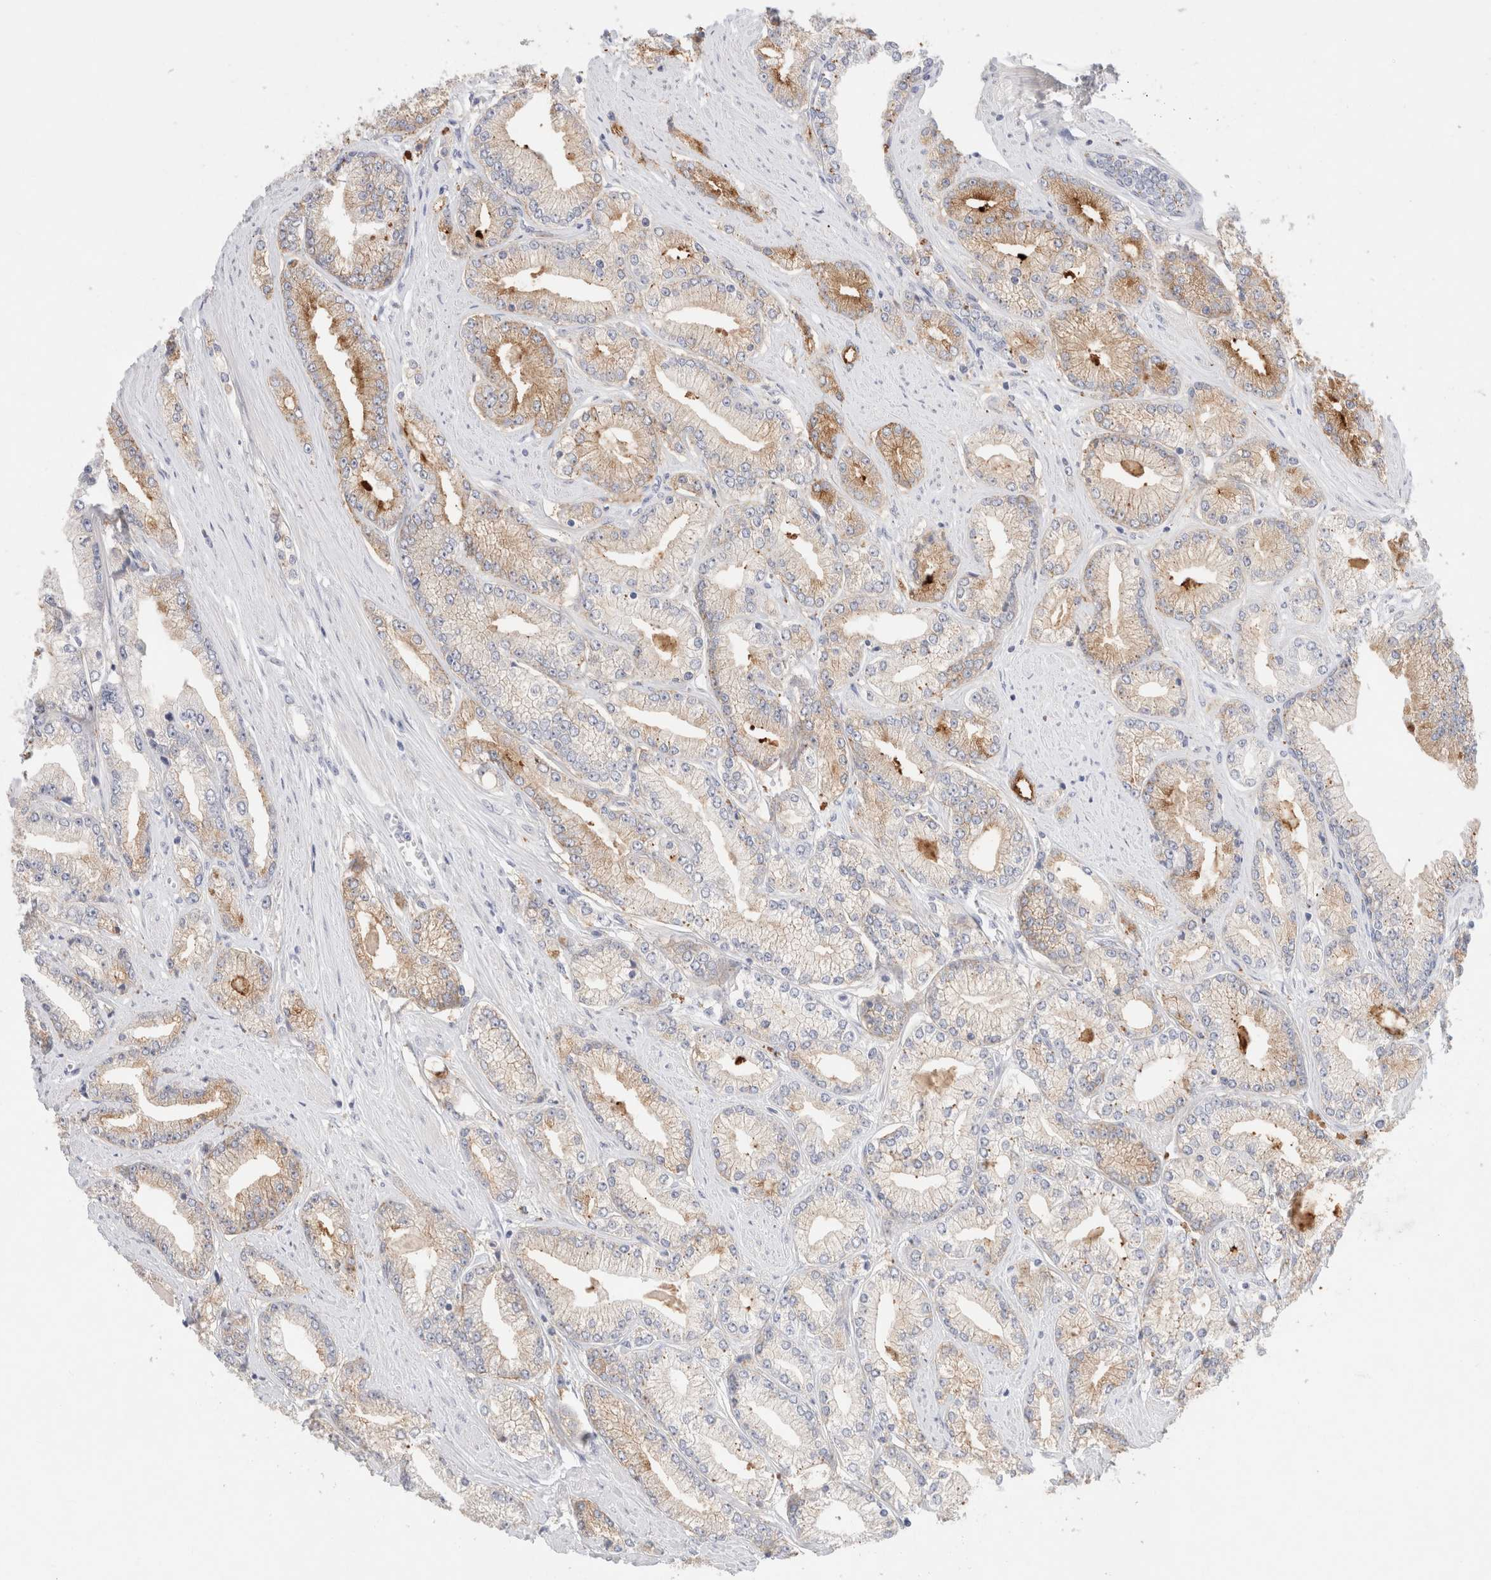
{"staining": {"intensity": "moderate", "quantity": "25%-75%", "location": "cytoplasmic/membranous"}, "tissue": "prostate cancer", "cell_type": "Tumor cells", "image_type": "cancer", "snomed": [{"axis": "morphology", "description": "Adenocarcinoma, Low grade"}, {"axis": "topography", "description": "Prostate"}], "caption": "An immunohistochemistry photomicrograph of neoplastic tissue is shown. Protein staining in brown shows moderate cytoplasmic/membranous positivity in low-grade adenocarcinoma (prostate) within tumor cells. Using DAB (brown) and hematoxylin (blue) stains, captured at high magnification using brightfield microscopy.", "gene": "EPCAM", "patient": {"sex": "male", "age": 62}}